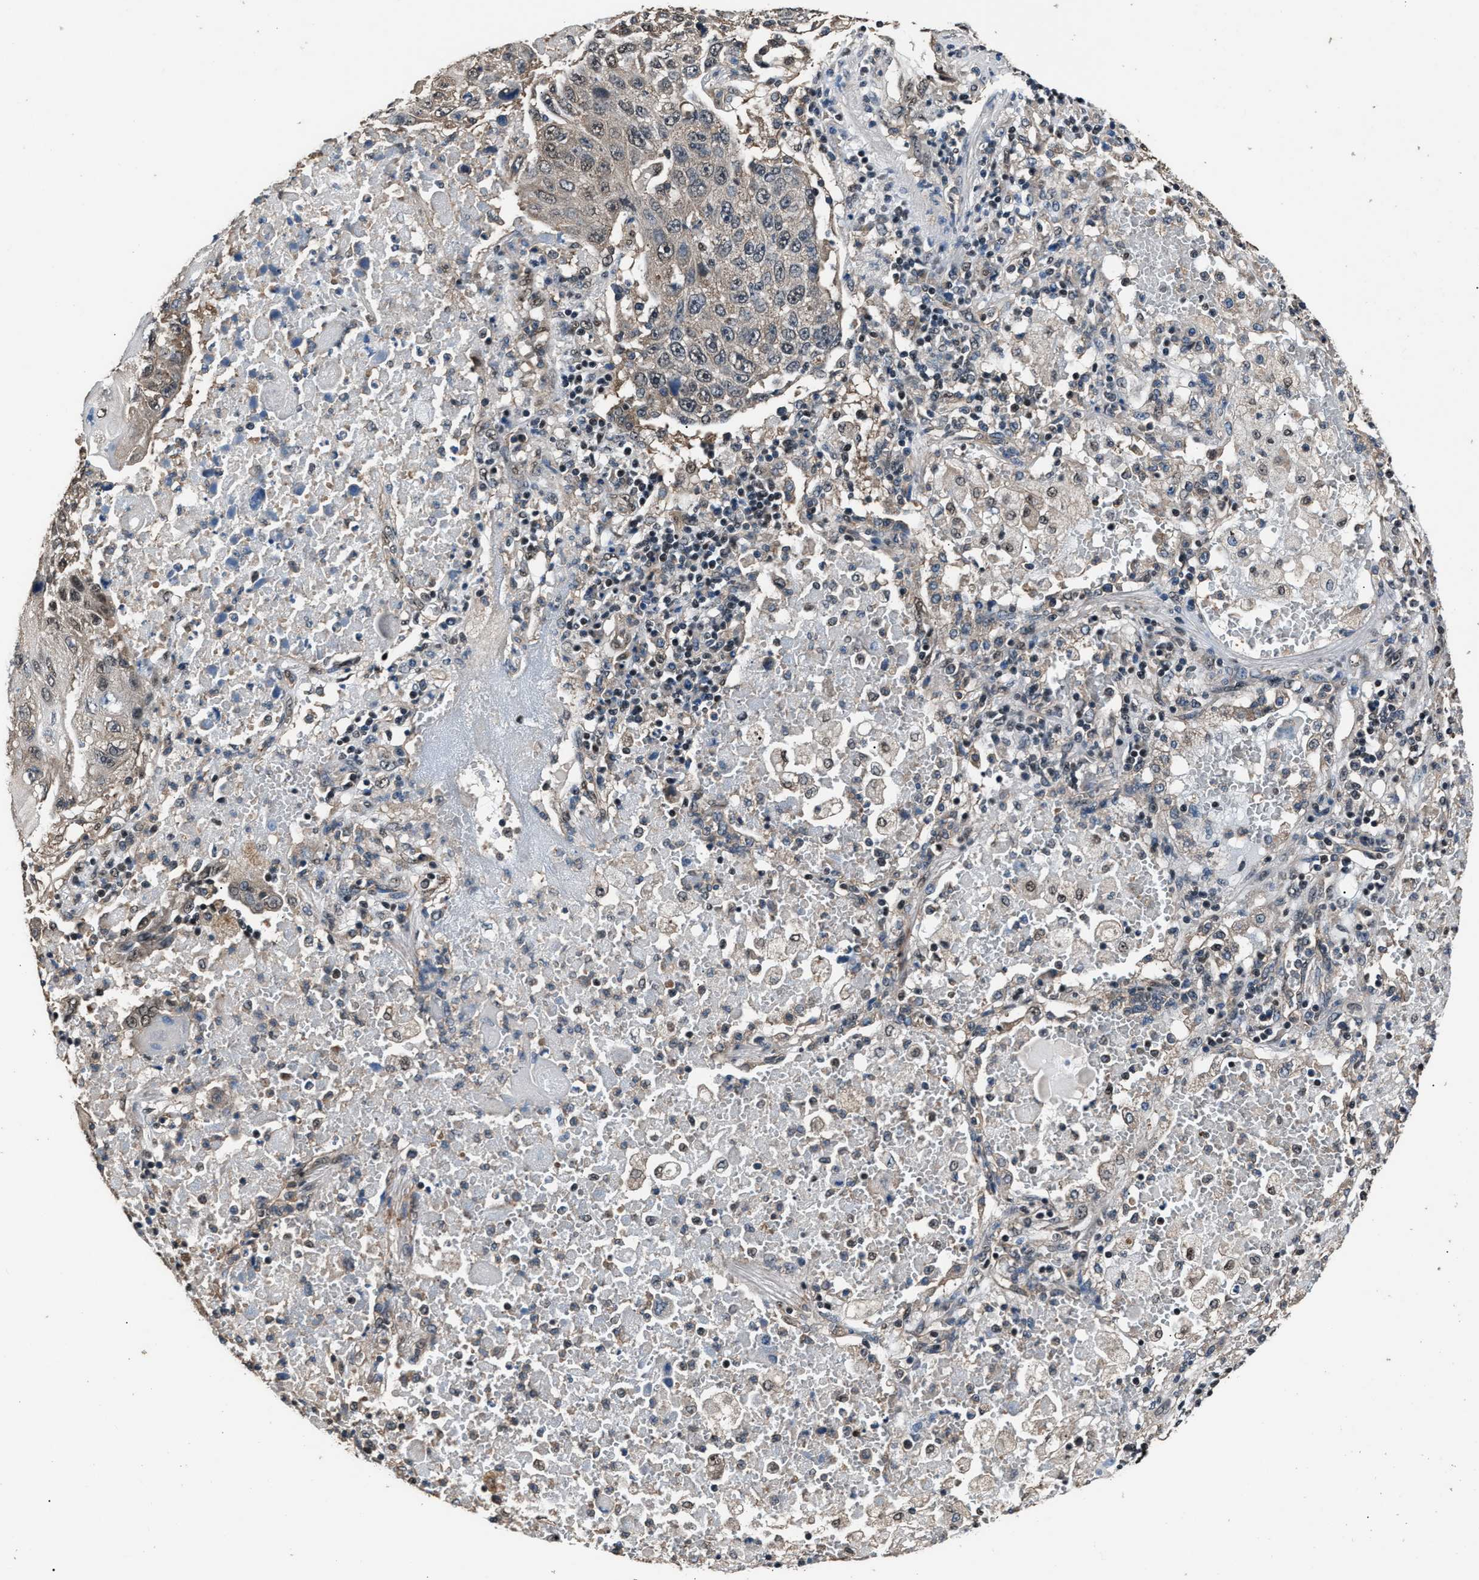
{"staining": {"intensity": "weak", "quantity": "<25%", "location": "nuclear"}, "tissue": "lung cancer", "cell_type": "Tumor cells", "image_type": "cancer", "snomed": [{"axis": "morphology", "description": "Squamous cell carcinoma, NOS"}, {"axis": "topography", "description": "Lung"}], "caption": "The photomicrograph displays no significant positivity in tumor cells of squamous cell carcinoma (lung).", "gene": "DFFA", "patient": {"sex": "male", "age": 61}}